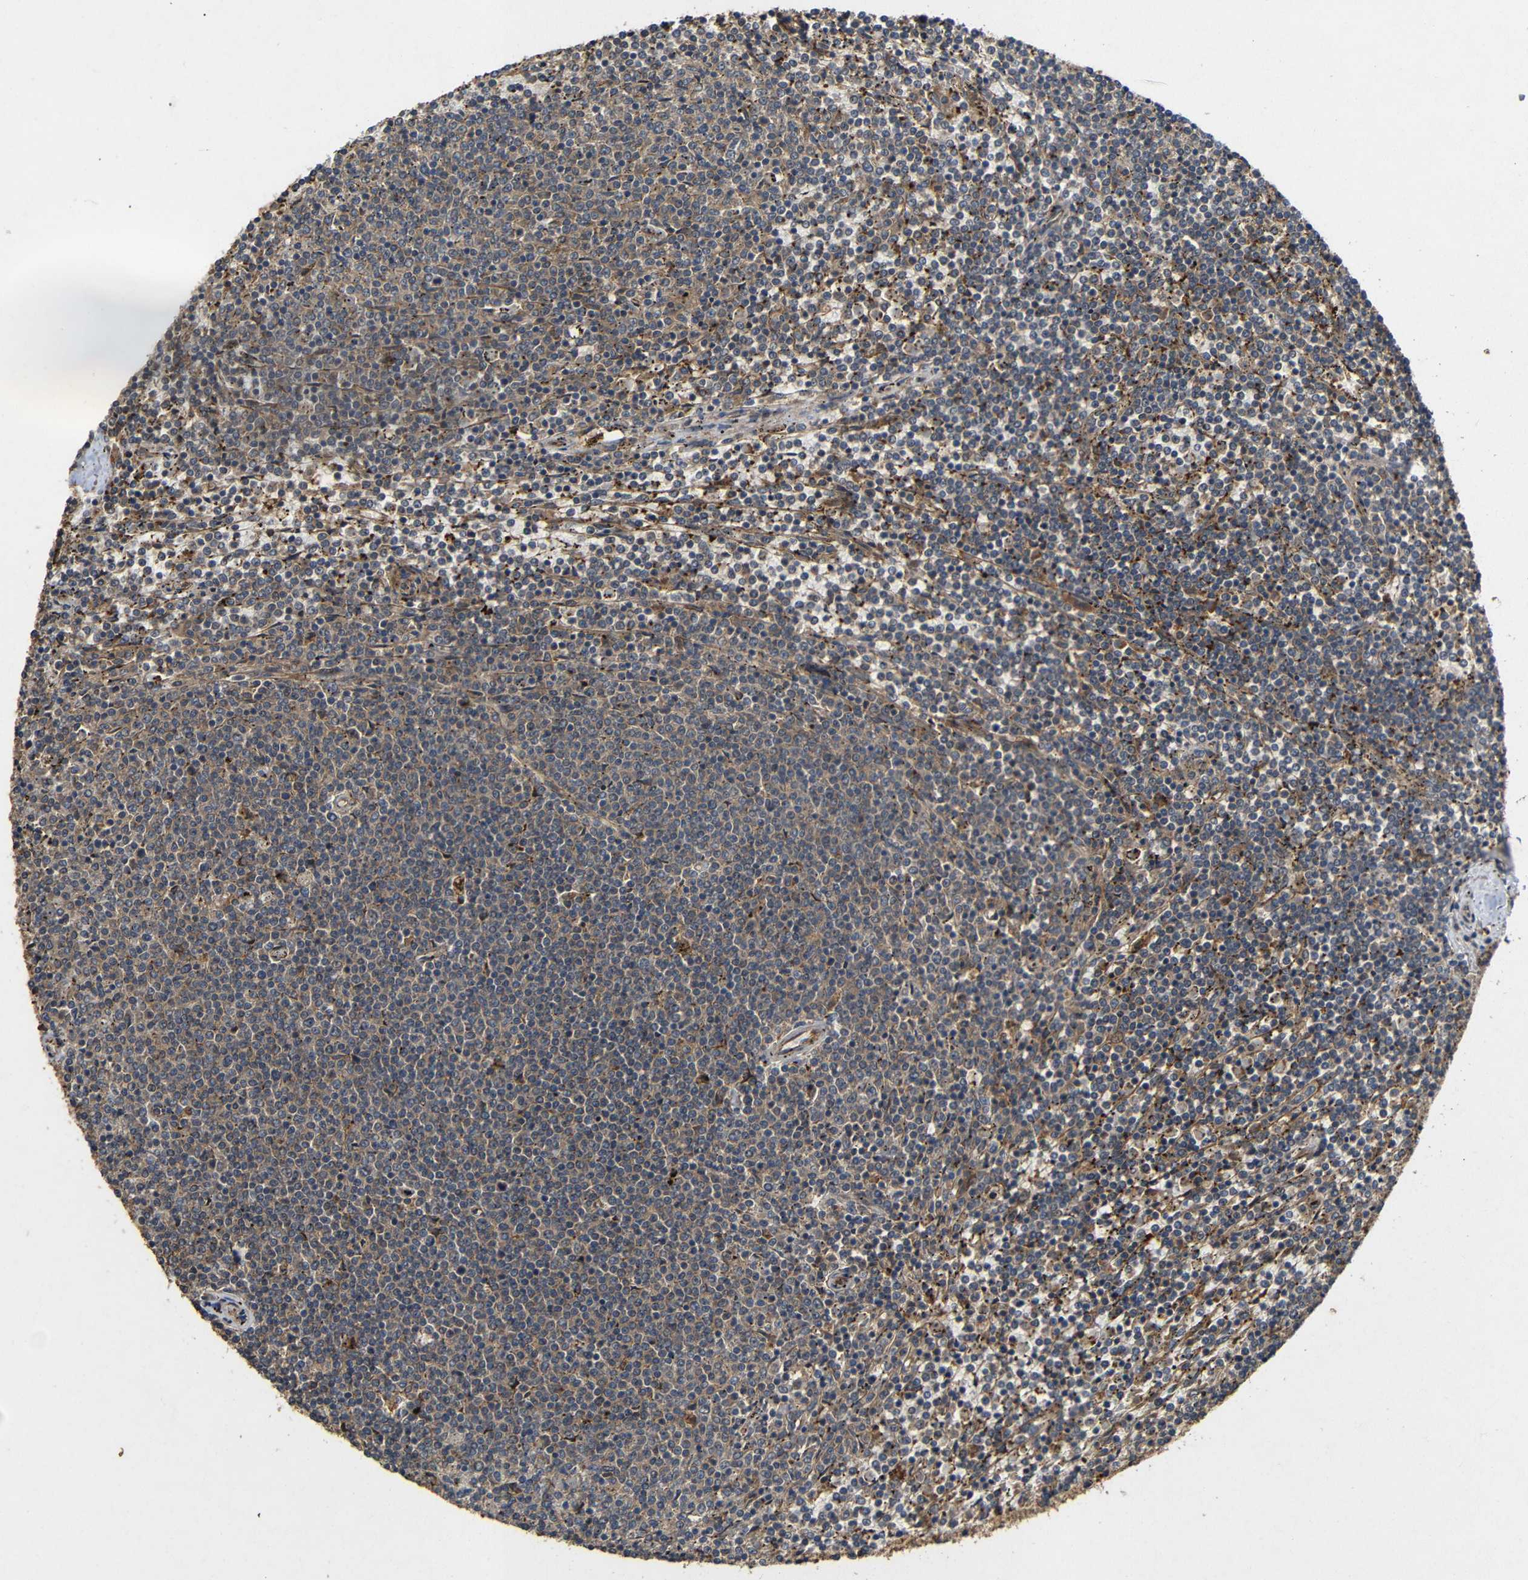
{"staining": {"intensity": "moderate", "quantity": ">75%", "location": "cytoplasmic/membranous"}, "tissue": "lymphoma", "cell_type": "Tumor cells", "image_type": "cancer", "snomed": [{"axis": "morphology", "description": "Malignant lymphoma, non-Hodgkin's type, Low grade"}, {"axis": "topography", "description": "Spleen"}], "caption": "Low-grade malignant lymphoma, non-Hodgkin's type was stained to show a protein in brown. There is medium levels of moderate cytoplasmic/membranous positivity in about >75% of tumor cells.", "gene": "EIF2S1", "patient": {"sex": "female", "age": 50}}